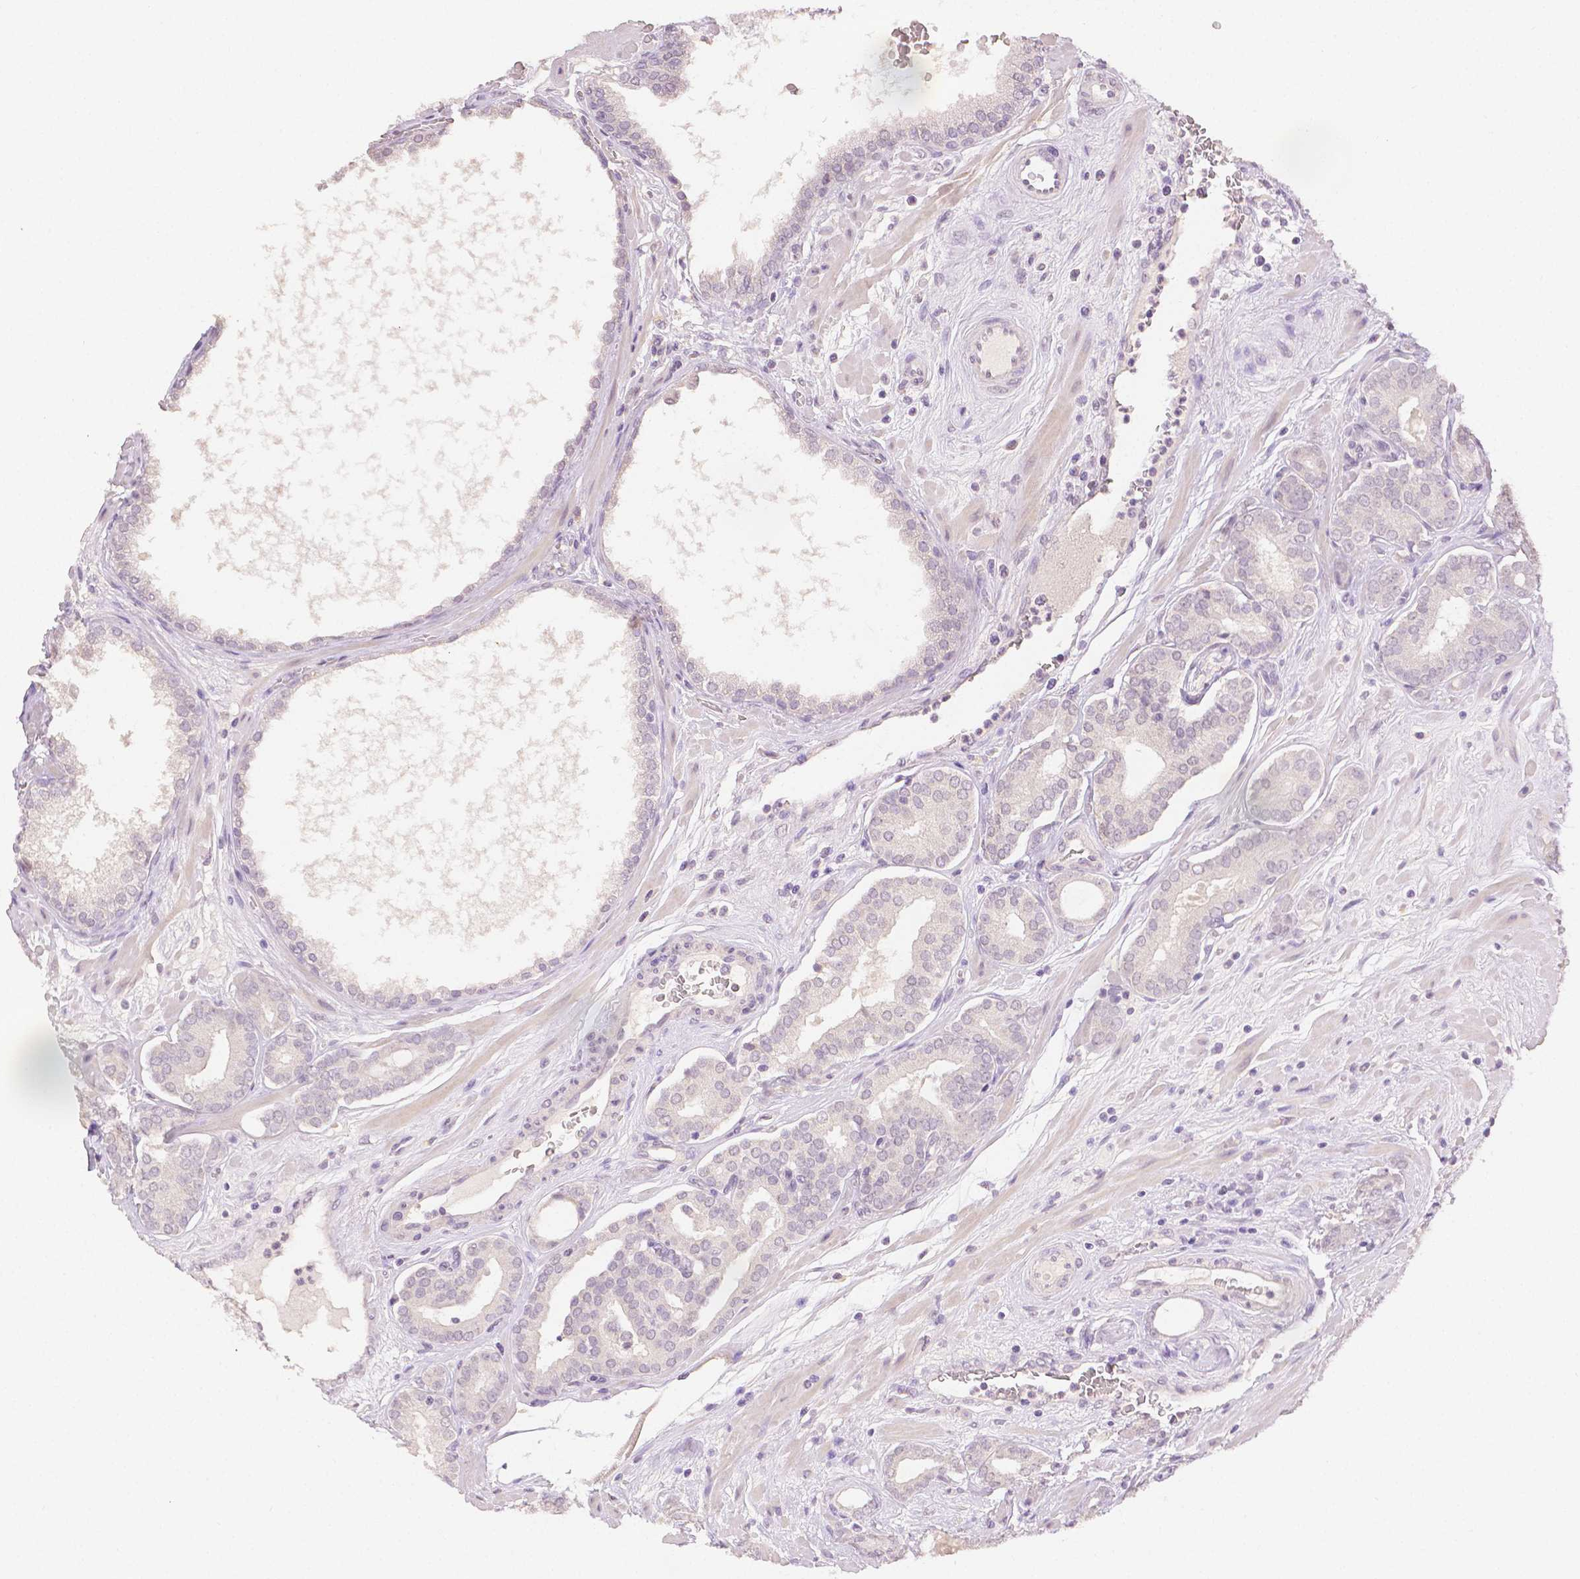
{"staining": {"intensity": "negative", "quantity": "none", "location": "none"}, "tissue": "prostate cancer", "cell_type": "Tumor cells", "image_type": "cancer", "snomed": [{"axis": "morphology", "description": "Adenocarcinoma, High grade"}, {"axis": "topography", "description": "Prostate"}], "caption": "This is a image of immunohistochemistry staining of prostate adenocarcinoma (high-grade), which shows no expression in tumor cells.", "gene": "TGM1", "patient": {"sex": "male", "age": 66}}